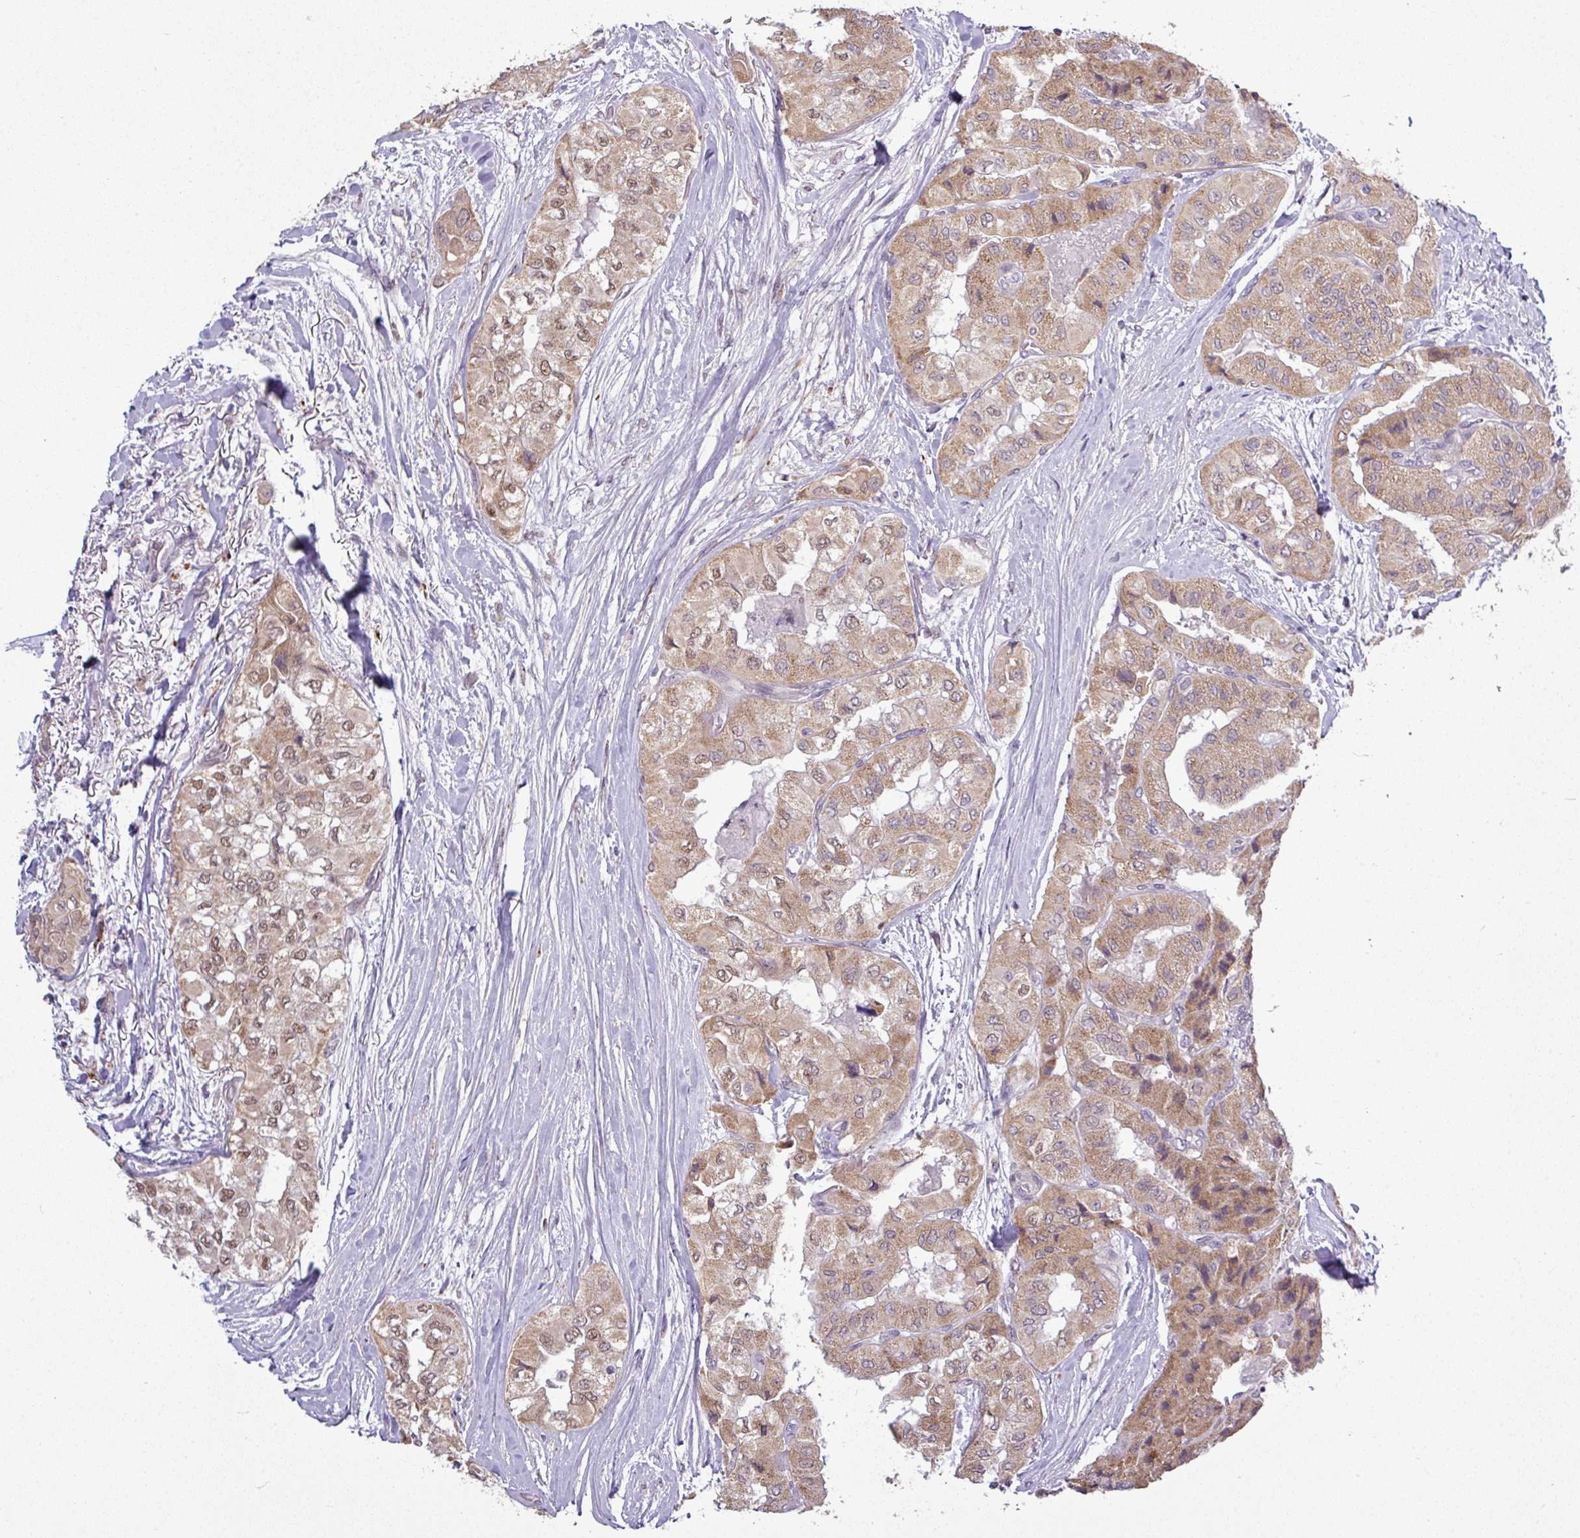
{"staining": {"intensity": "moderate", "quantity": ">75%", "location": "cytoplasmic/membranous,nuclear"}, "tissue": "thyroid cancer", "cell_type": "Tumor cells", "image_type": "cancer", "snomed": [{"axis": "morphology", "description": "Papillary adenocarcinoma, NOS"}, {"axis": "topography", "description": "Thyroid gland"}], "caption": "Thyroid papillary adenocarcinoma stained for a protein (brown) exhibits moderate cytoplasmic/membranous and nuclear positive expression in about >75% of tumor cells.", "gene": "ZNF217", "patient": {"sex": "female", "age": 59}}